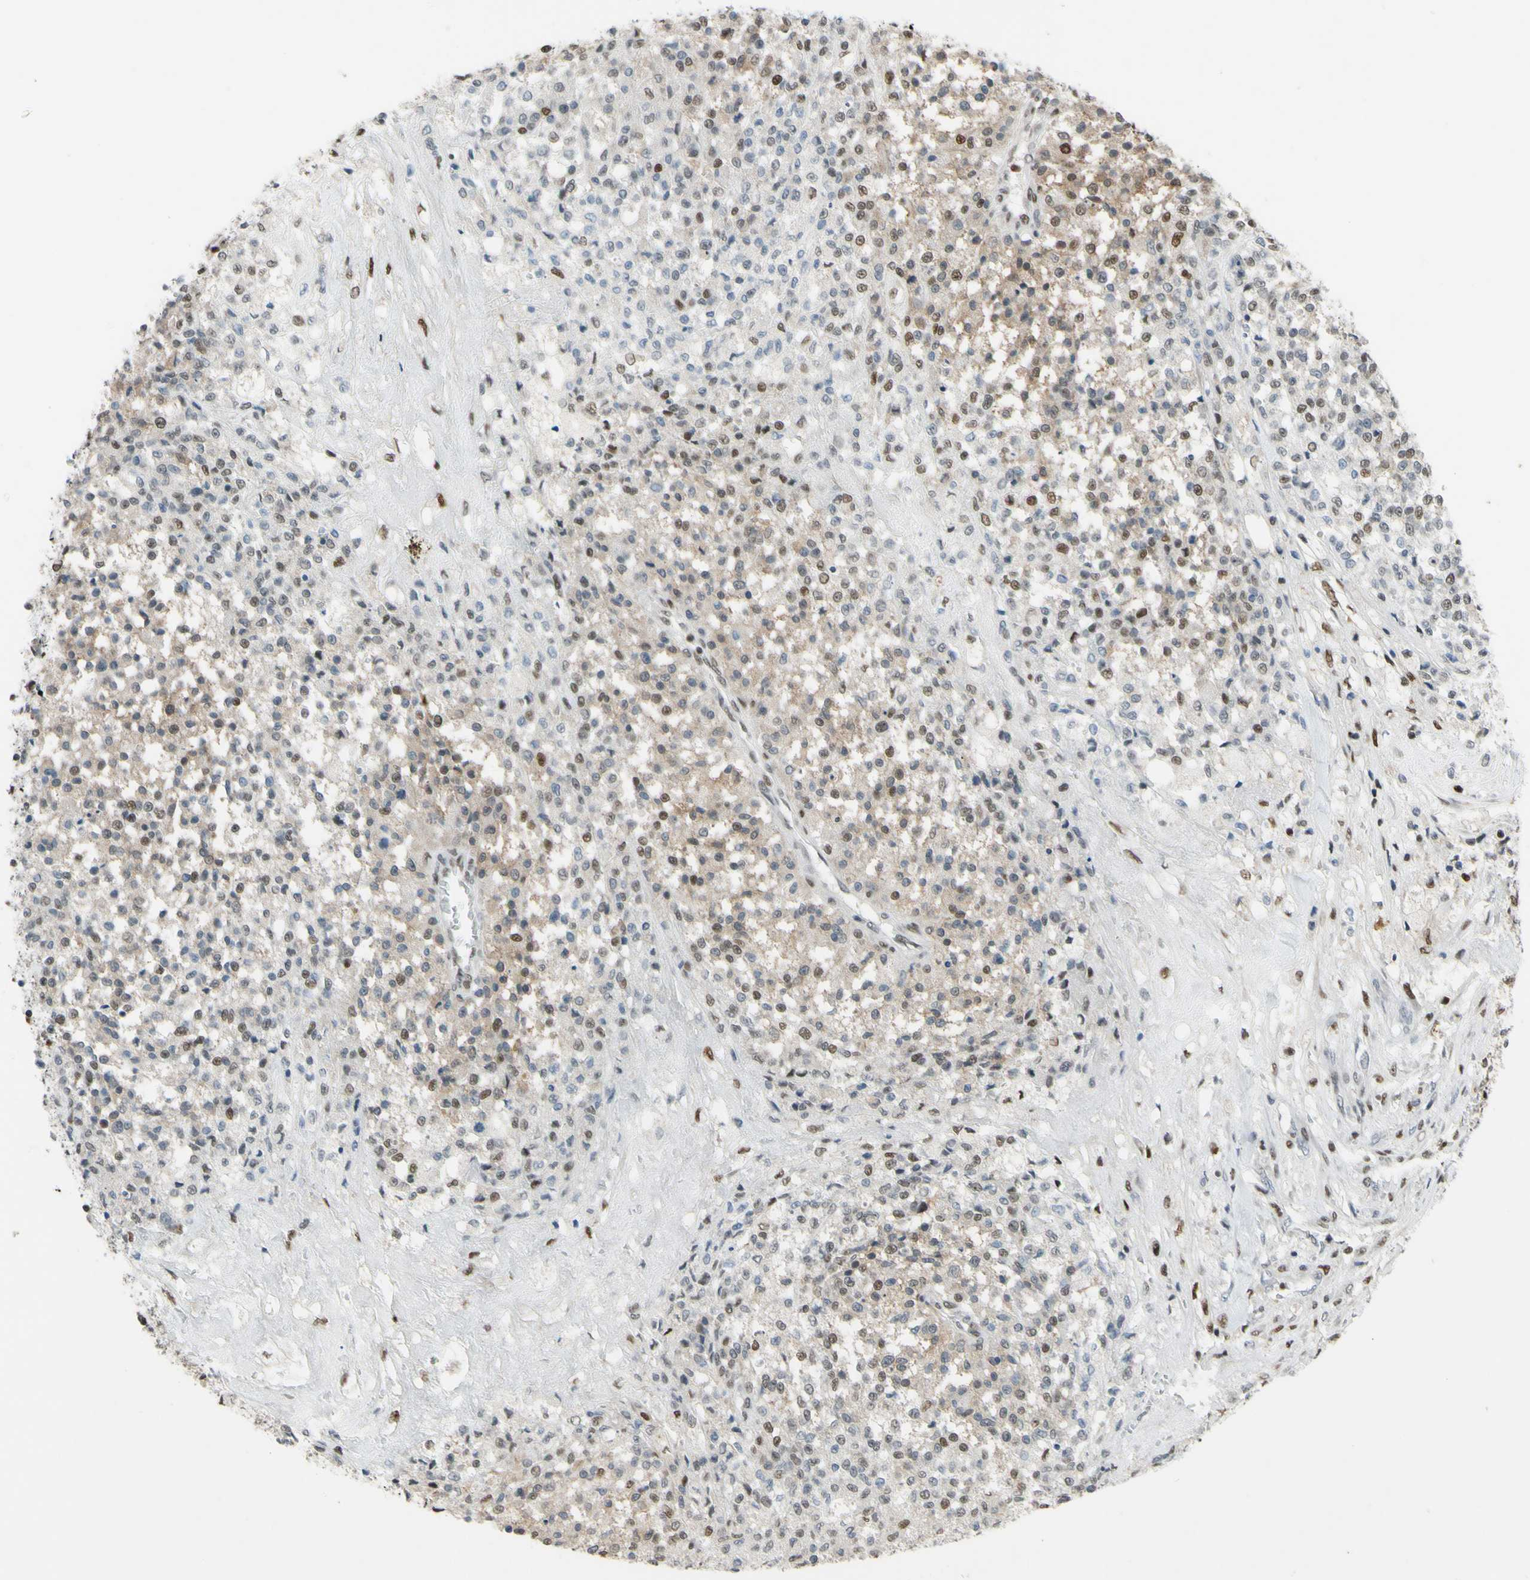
{"staining": {"intensity": "weak", "quantity": ">75%", "location": "cytoplasmic/membranous,nuclear"}, "tissue": "testis cancer", "cell_type": "Tumor cells", "image_type": "cancer", "snomed": [{"axis": "morphology", "description": "Seminoma, NOS"}, {"axis": "topography", "description": "Testis"}], "caption": "Tumor cells display weak cytoplasmic/membranous and nuclear expression in about >75% of cells in testis cancer.", "gene": "FKBP5", "patient": {"sex": "male", "age": 59}}